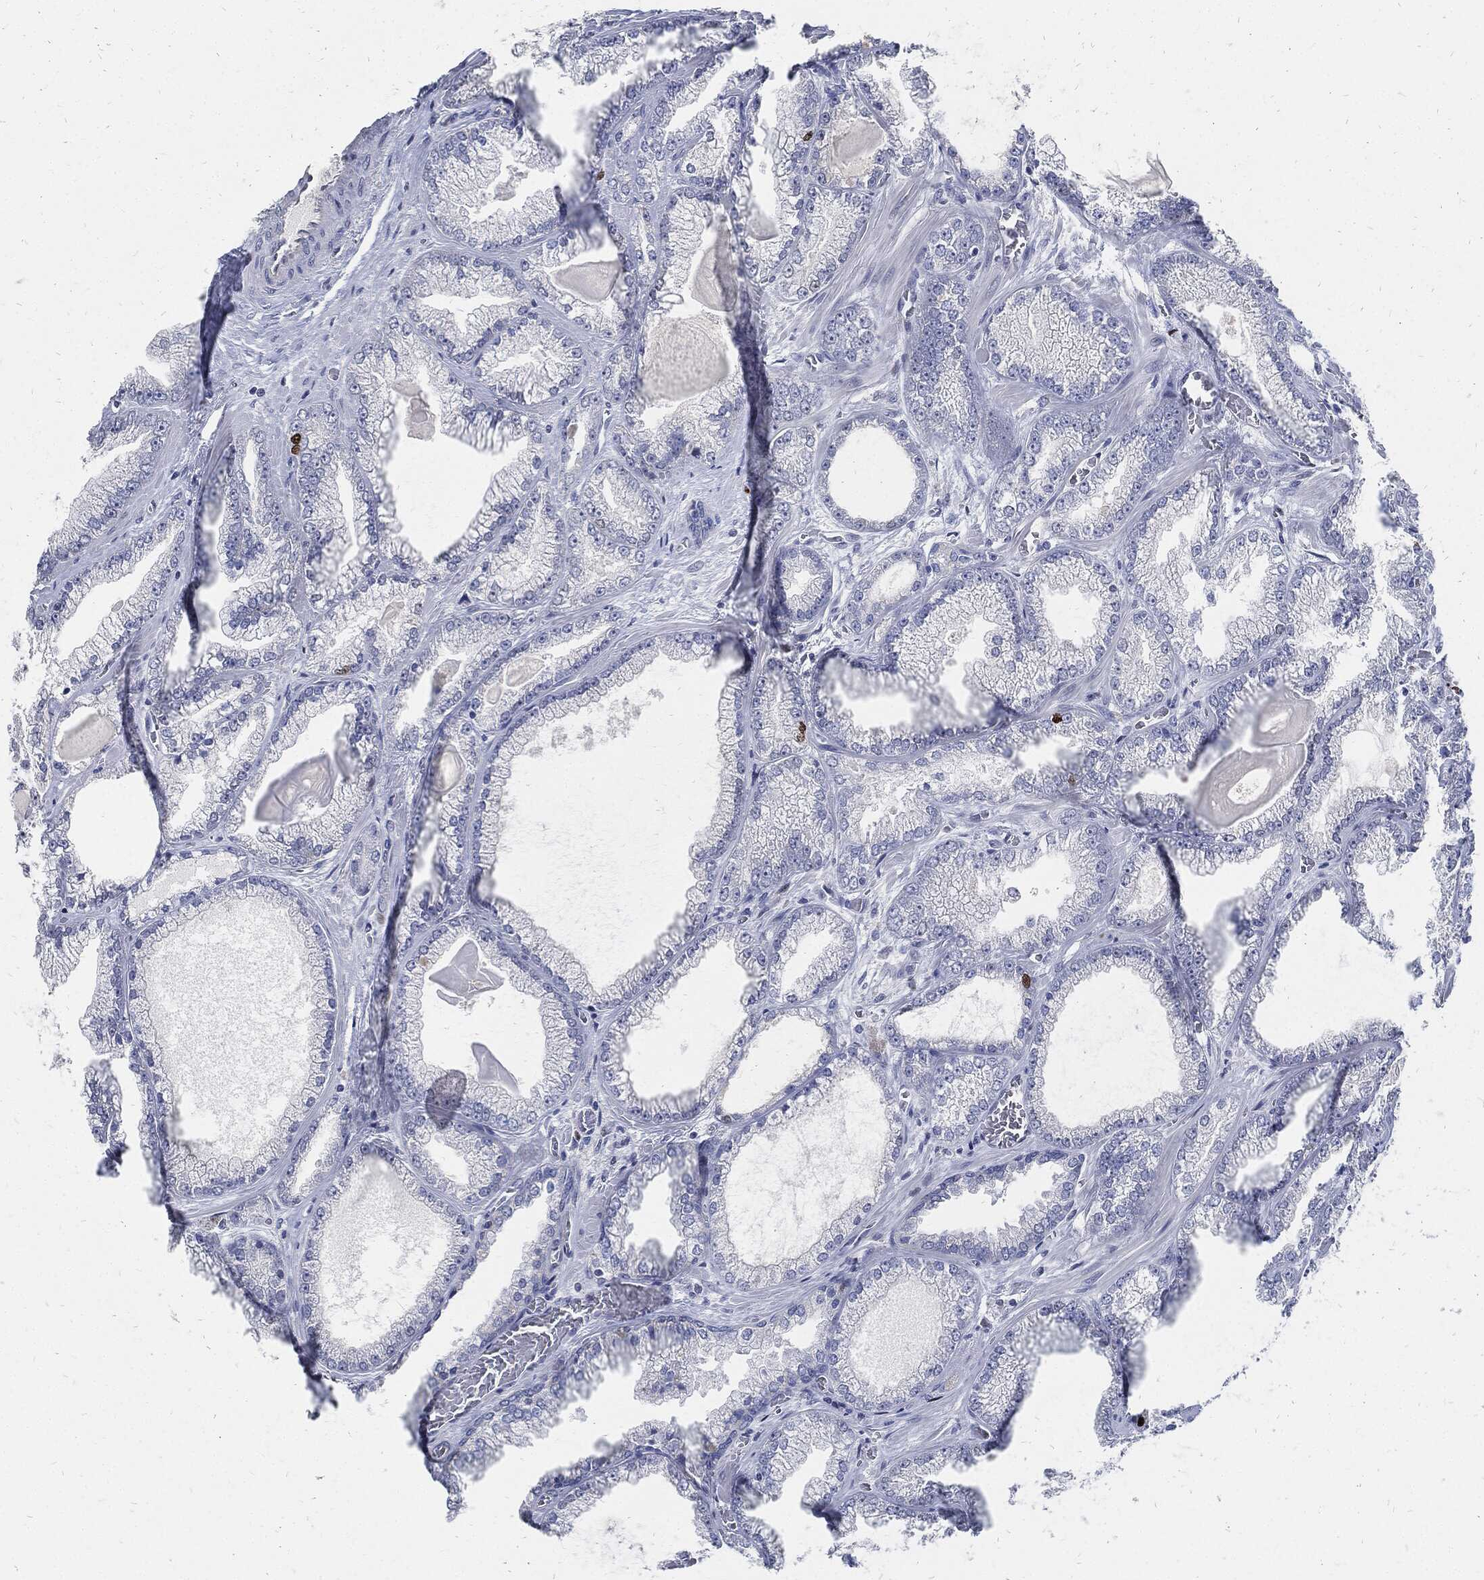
{"staining": {"intensity": "negative", "quantity": "<25%", "location": "nuclear"}, "tissue": "prostate cancer", "cell_type": "Tumor cells", "image_type": "cancer", "snomed": [{"axis": "morphology", "description": "Adenocarcinoma, Low grade"}, {"axis": "topography", "description": "Prostate"}], "caption": "This is an IHC image of prostate cancer. There is no positivity in tumor cells.", "gene": "MKI67", "patient": {"sex": "male", "age": 57}}